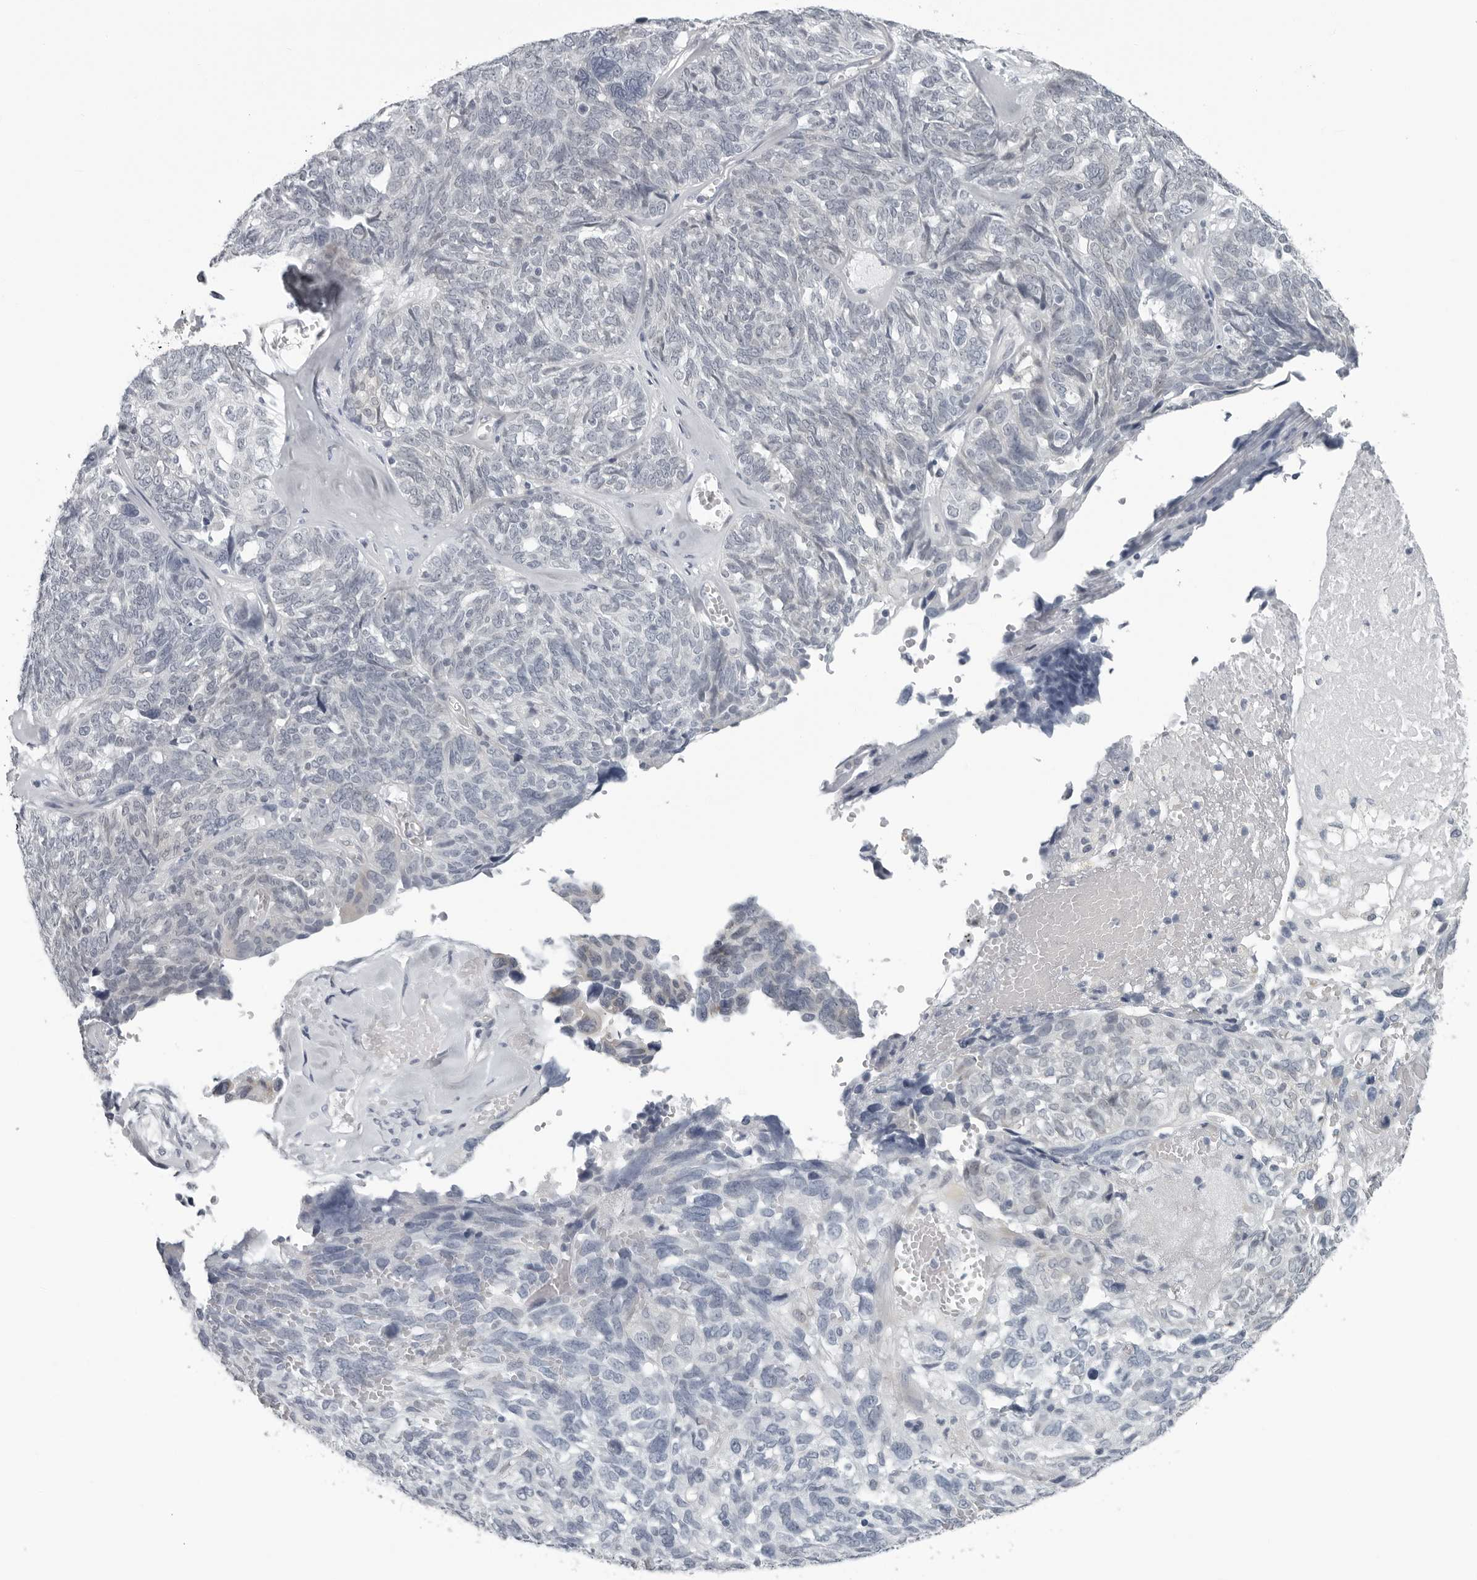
{"staining": {"intensity": "negative", "quantity": "none", "location": "none"}, "tissue": "ovarian cancer", "cell_type": "Tumor cells", "image_type": "cancer", "snomed": [{"axis": "morphology", "description": "Cystadenocarcinoma, serous, NOS"}, {"axis": "topography", "description": "Ovary"}], "caption": "Immunohistochemistry photomicrograph of human serous cystadenocarcinoma (ovarian) stained for a protein (brown), which reveals no expression in tumor cells. (DAB immunohistochemistry visualized using brightfield microscopy, high magnification).", "gene": "OPLAH", "patient": {"sex": "female", "age": 79}}